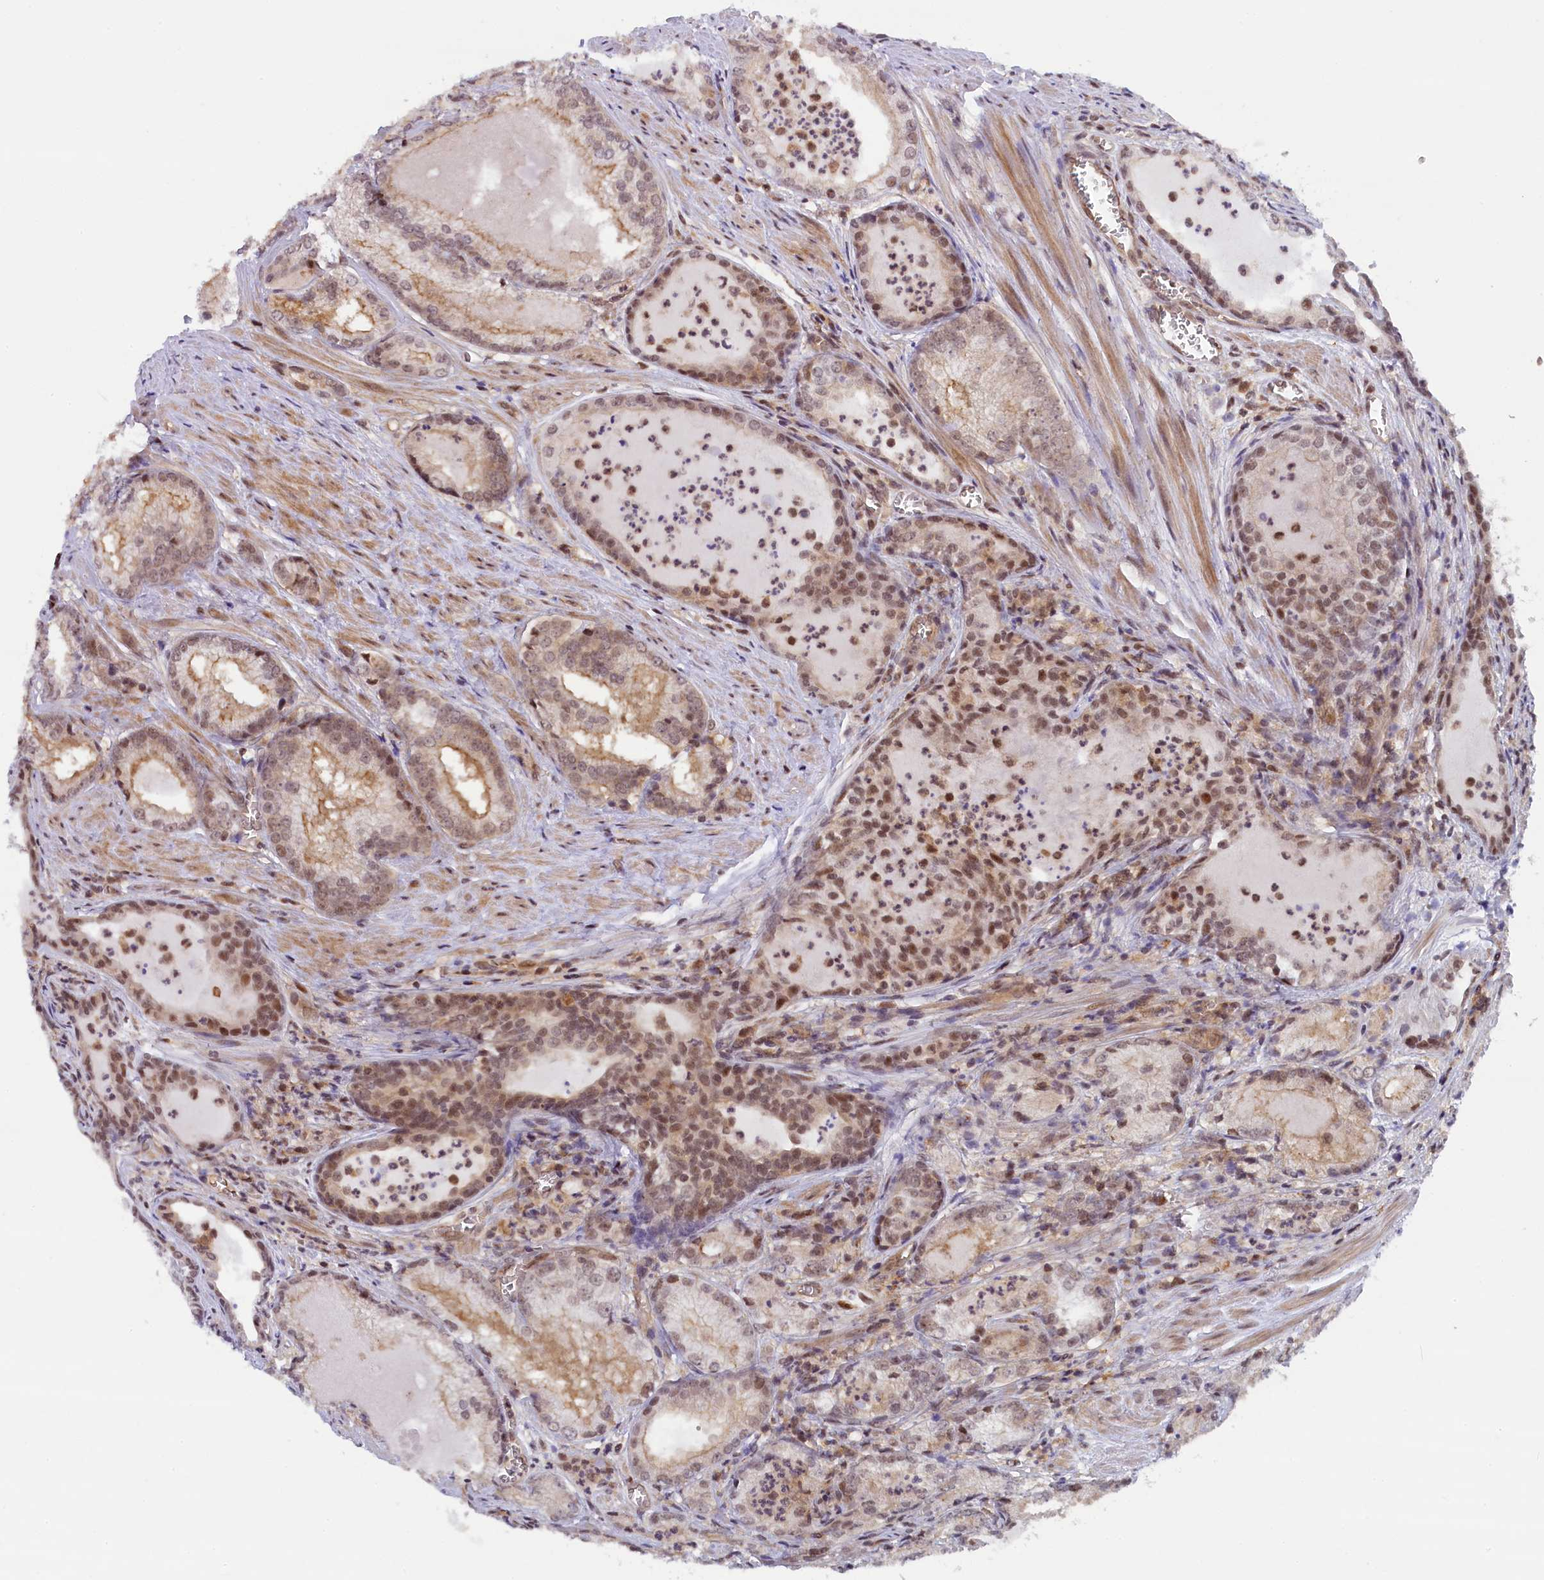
{"staining": {"intensity": "weak", "quantity": ">75%", "location": "nuclear"}, "tissue": "prostate cancer", "cell_type": "Tumor cells", "image_type": "cancer", "snomed": [{"axis": "morphology", "description": "Adenocarcinoma, Low grade"}, {"axis": "topography", "description": "Prostate"}], "caption": "Immunohistochemistry (IHC) of human prostate adenocarcinoma (low-grade) reveals low levels of weak nuclear positivity in approximately >75% of tumor cells. The staining was performed using DAB (3,3'-diaminobenzidine), with brown indicating positive protein expression. Nuclei are stained blue with hematoxylin.", "gene": "FCHO1", "patient": {"sex": "male", "age": 54}}